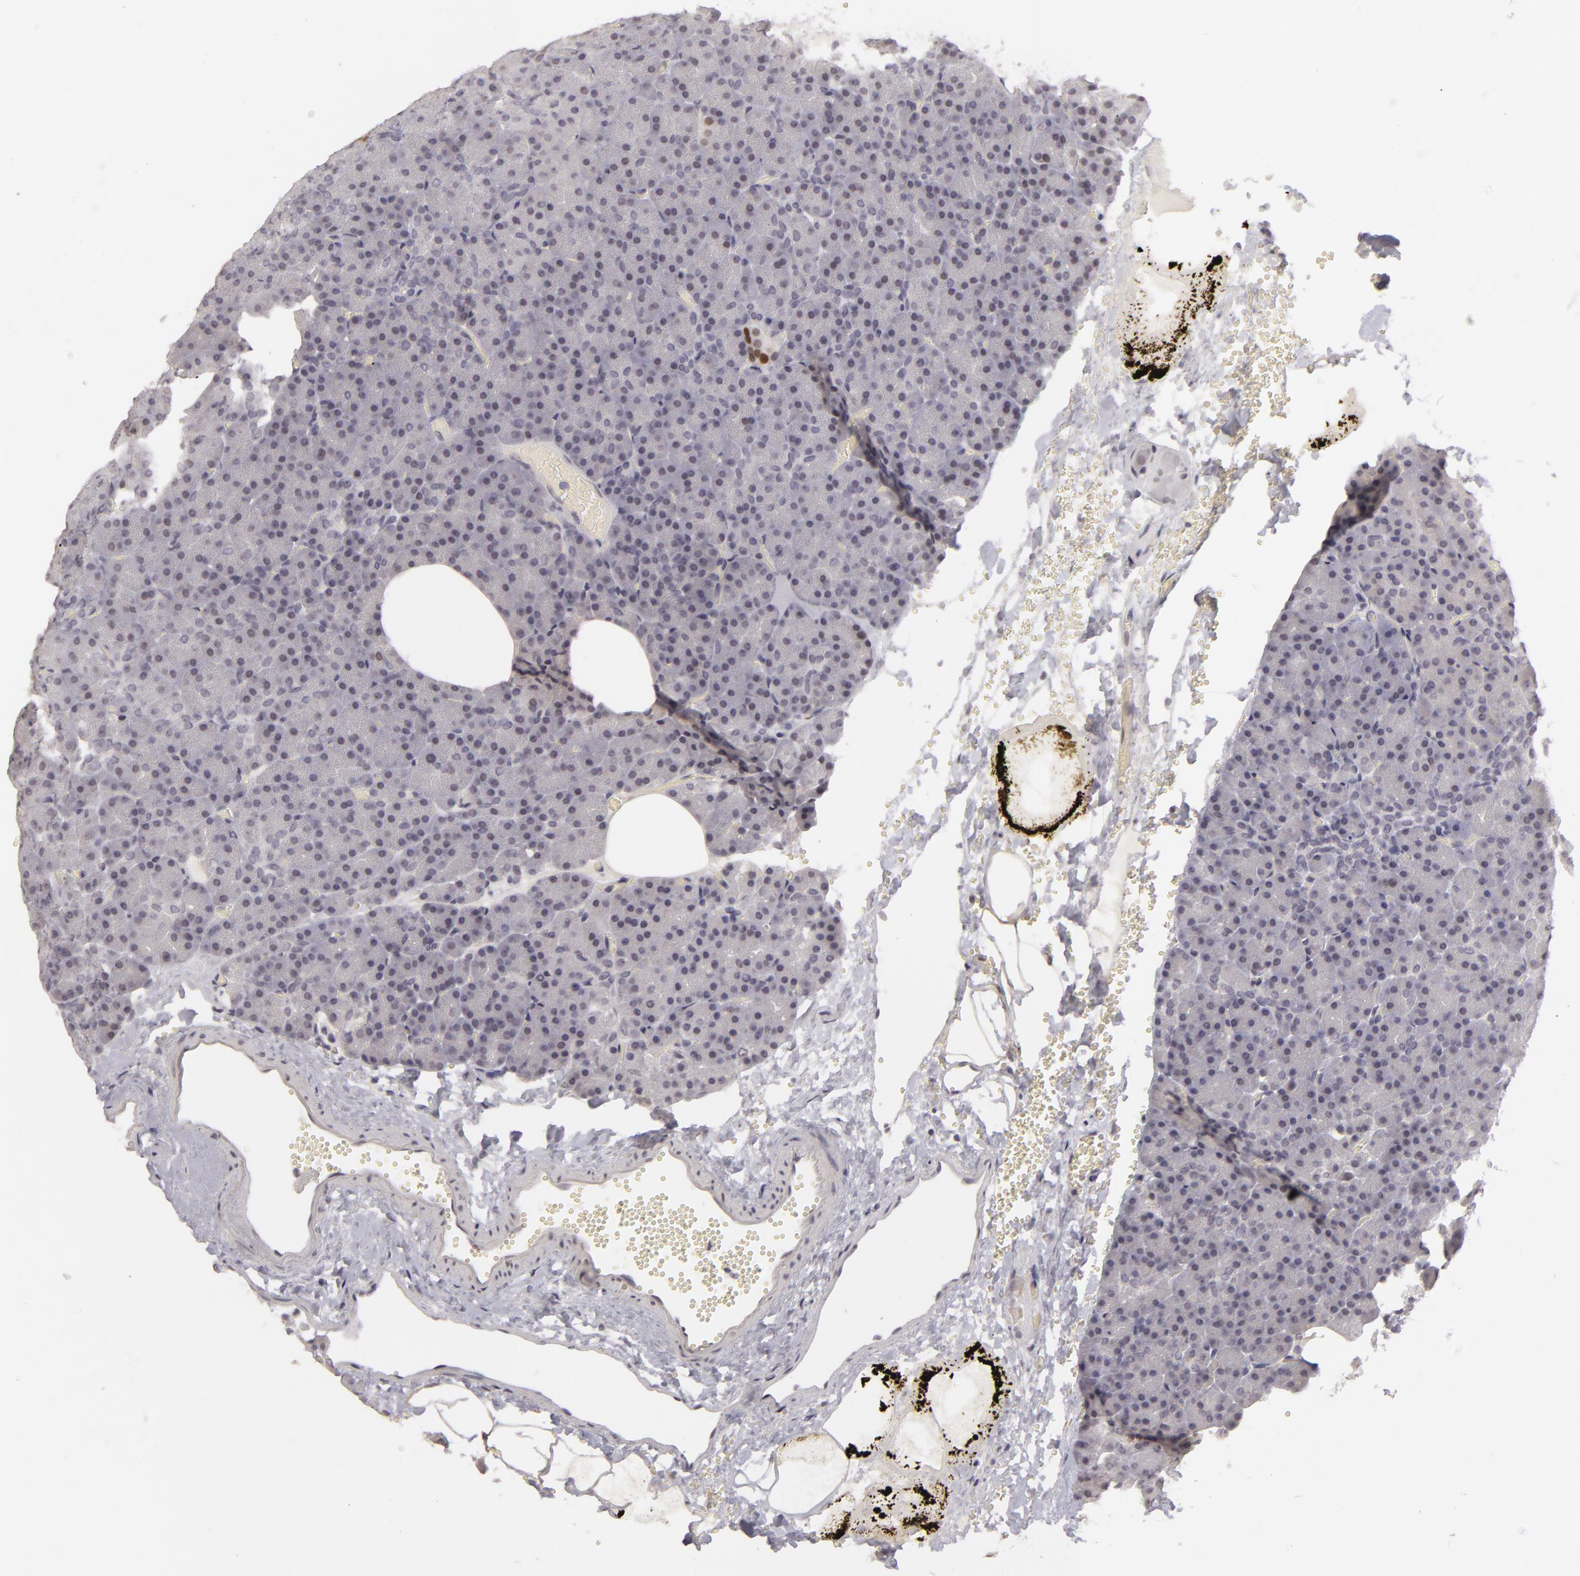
{"staining": {"intensity": "negative", "quantity": "none", "location": "none"}, "tissue": "pancreas", "cell_type": "Exocrine glandular cells", "image_type": "normal", "snomed": [{"axis": "morphology", "description": "Normal tissue, NOS"}, {"axis": "topography", "description": "Pancreas"}], "caption": "High power microscopy photomicrograph of an immunohistochemistry micrograph of normal pancreas, revealing no significant positivity in exocrine glandular cells. (Stains: DAB immunohistochemistry with hematoxylin counter stain, Microscopy: brightfield microscopy at high magnification).", "gene": "SIX1", "patient": {"sex": "female", "age": 35}}